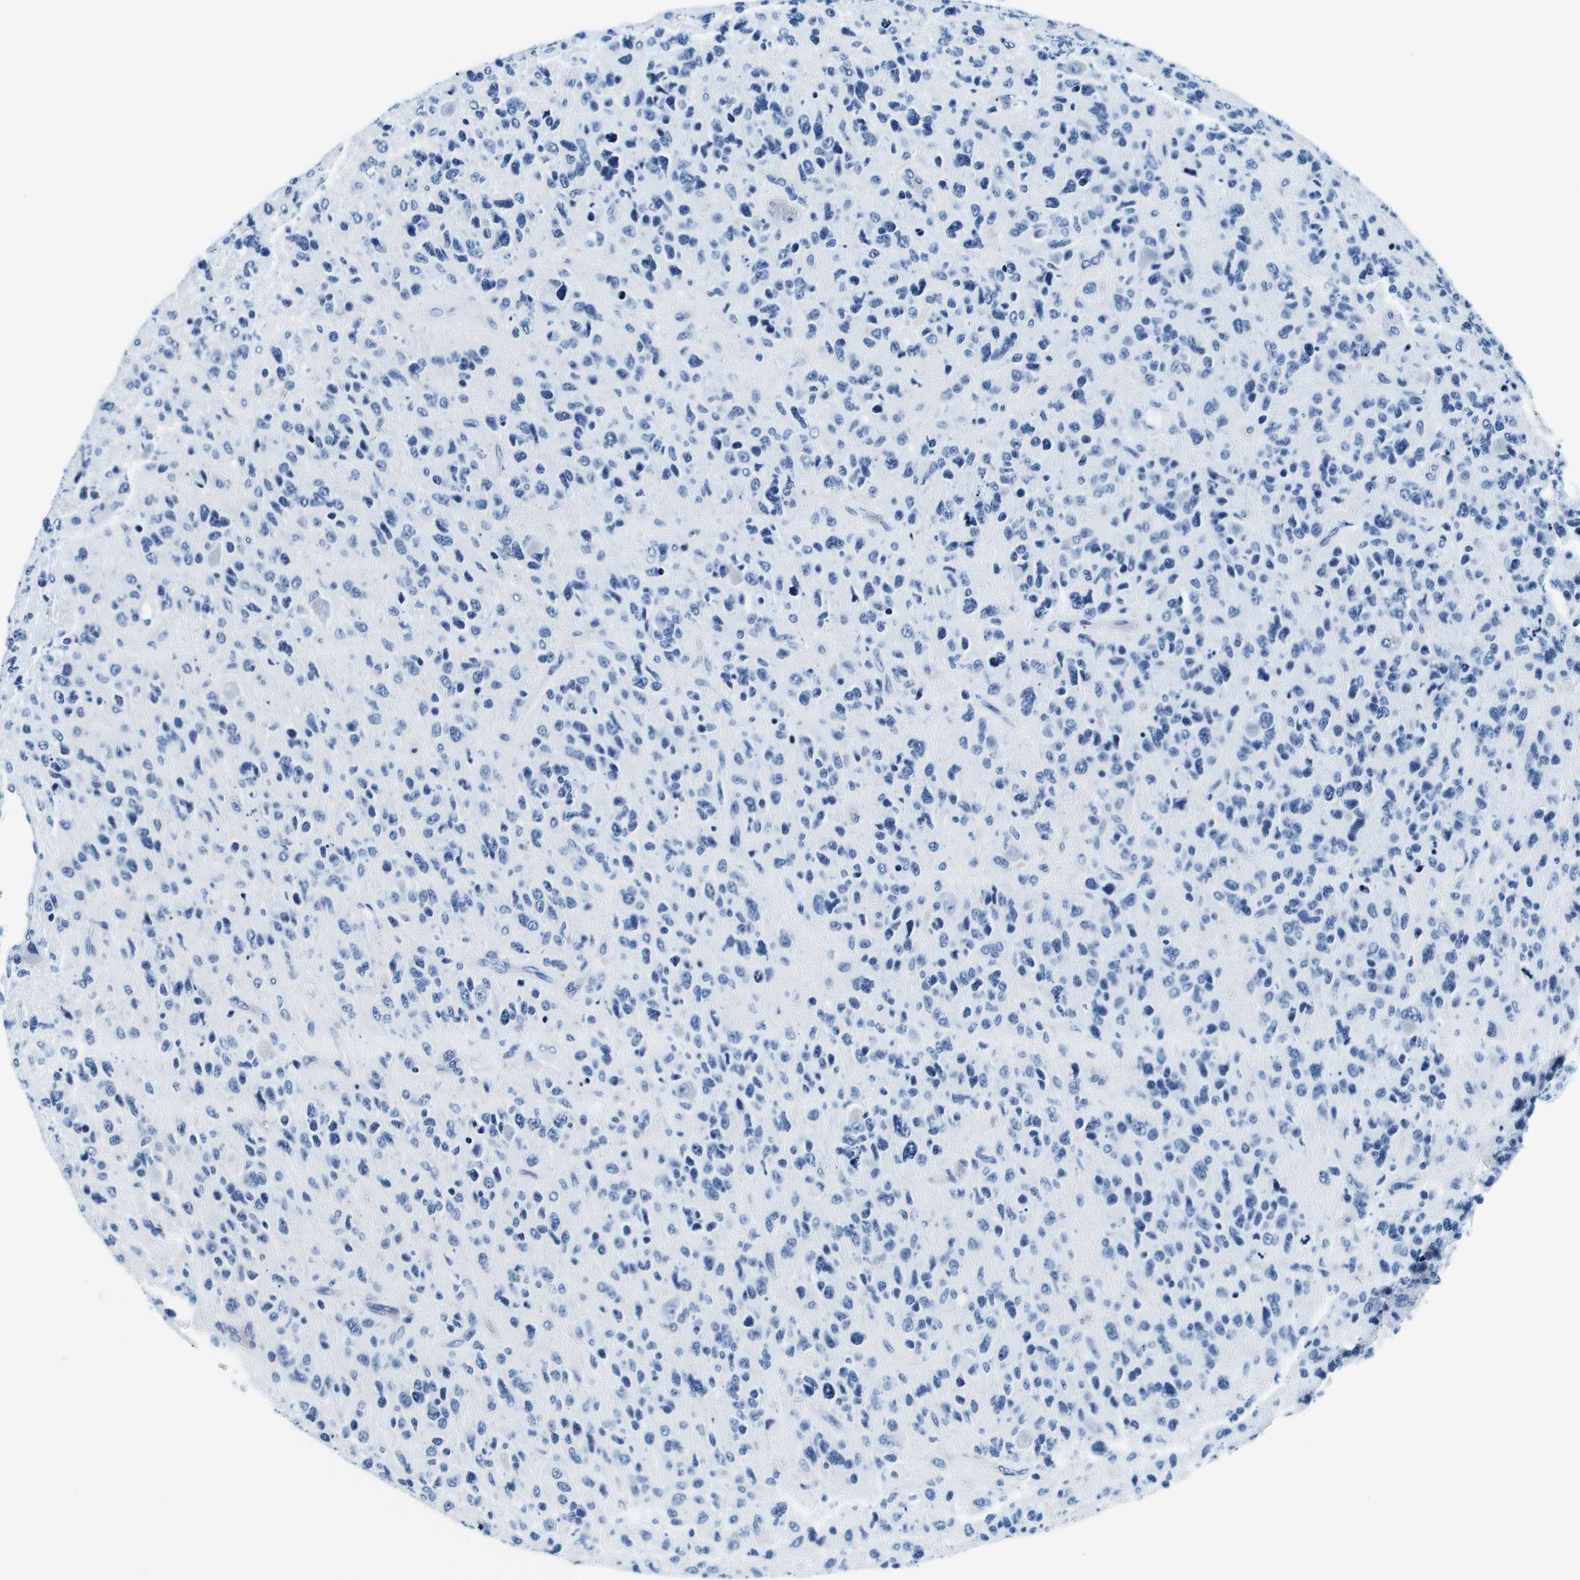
{"staining": {"intensity": "negative", "quantity": "none", "location": "none"}, "tissue": "glioma", "cell_type": "Tumor cells", "image_type": "cancer", "snomed": [{"axis": "morphology", "description": "Glioma, malignant, High grade"}, {"axis": "topography", "description": "Brain"}], "caption": "The image displays no significant positivity in tumor cells of glioma.", "gene": "ELANE", "patient": {"sex": "female", "age": 58}}